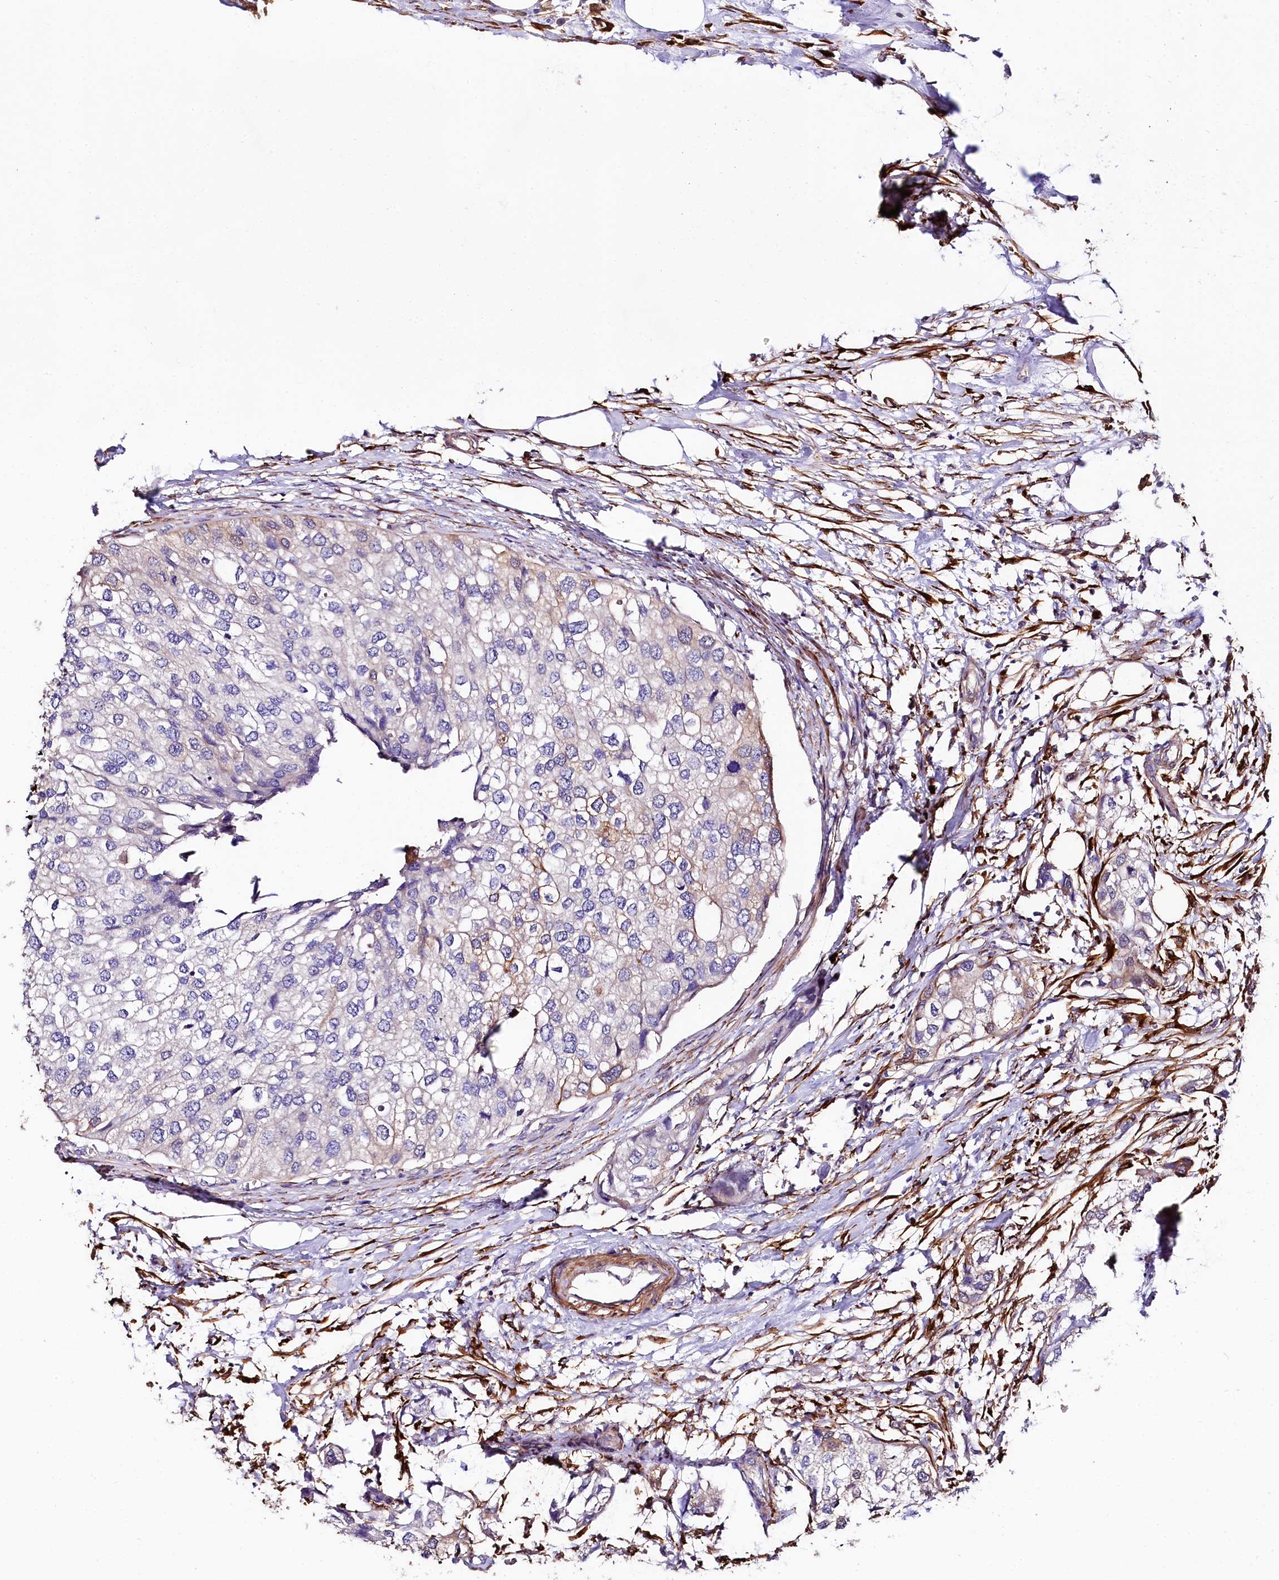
{"staining": {"intensity": "negative", "quantity": "none", "location": "none"}, "tissue": "urothelial cancer", "cell_type": "Tumor cells", "image_type": "cancer", "snomed": [{"axis": "morphology", "description": "Urothelial carcinoma, High grade"}, {"axis": "topography", "description": "Urinary bladder"}], "caption": "The histopathology image exhibits no staining of tumor cells in urothelial cancer.", "gene": "FCHSD2", "patient": {"sex": "male", "age": 64}}